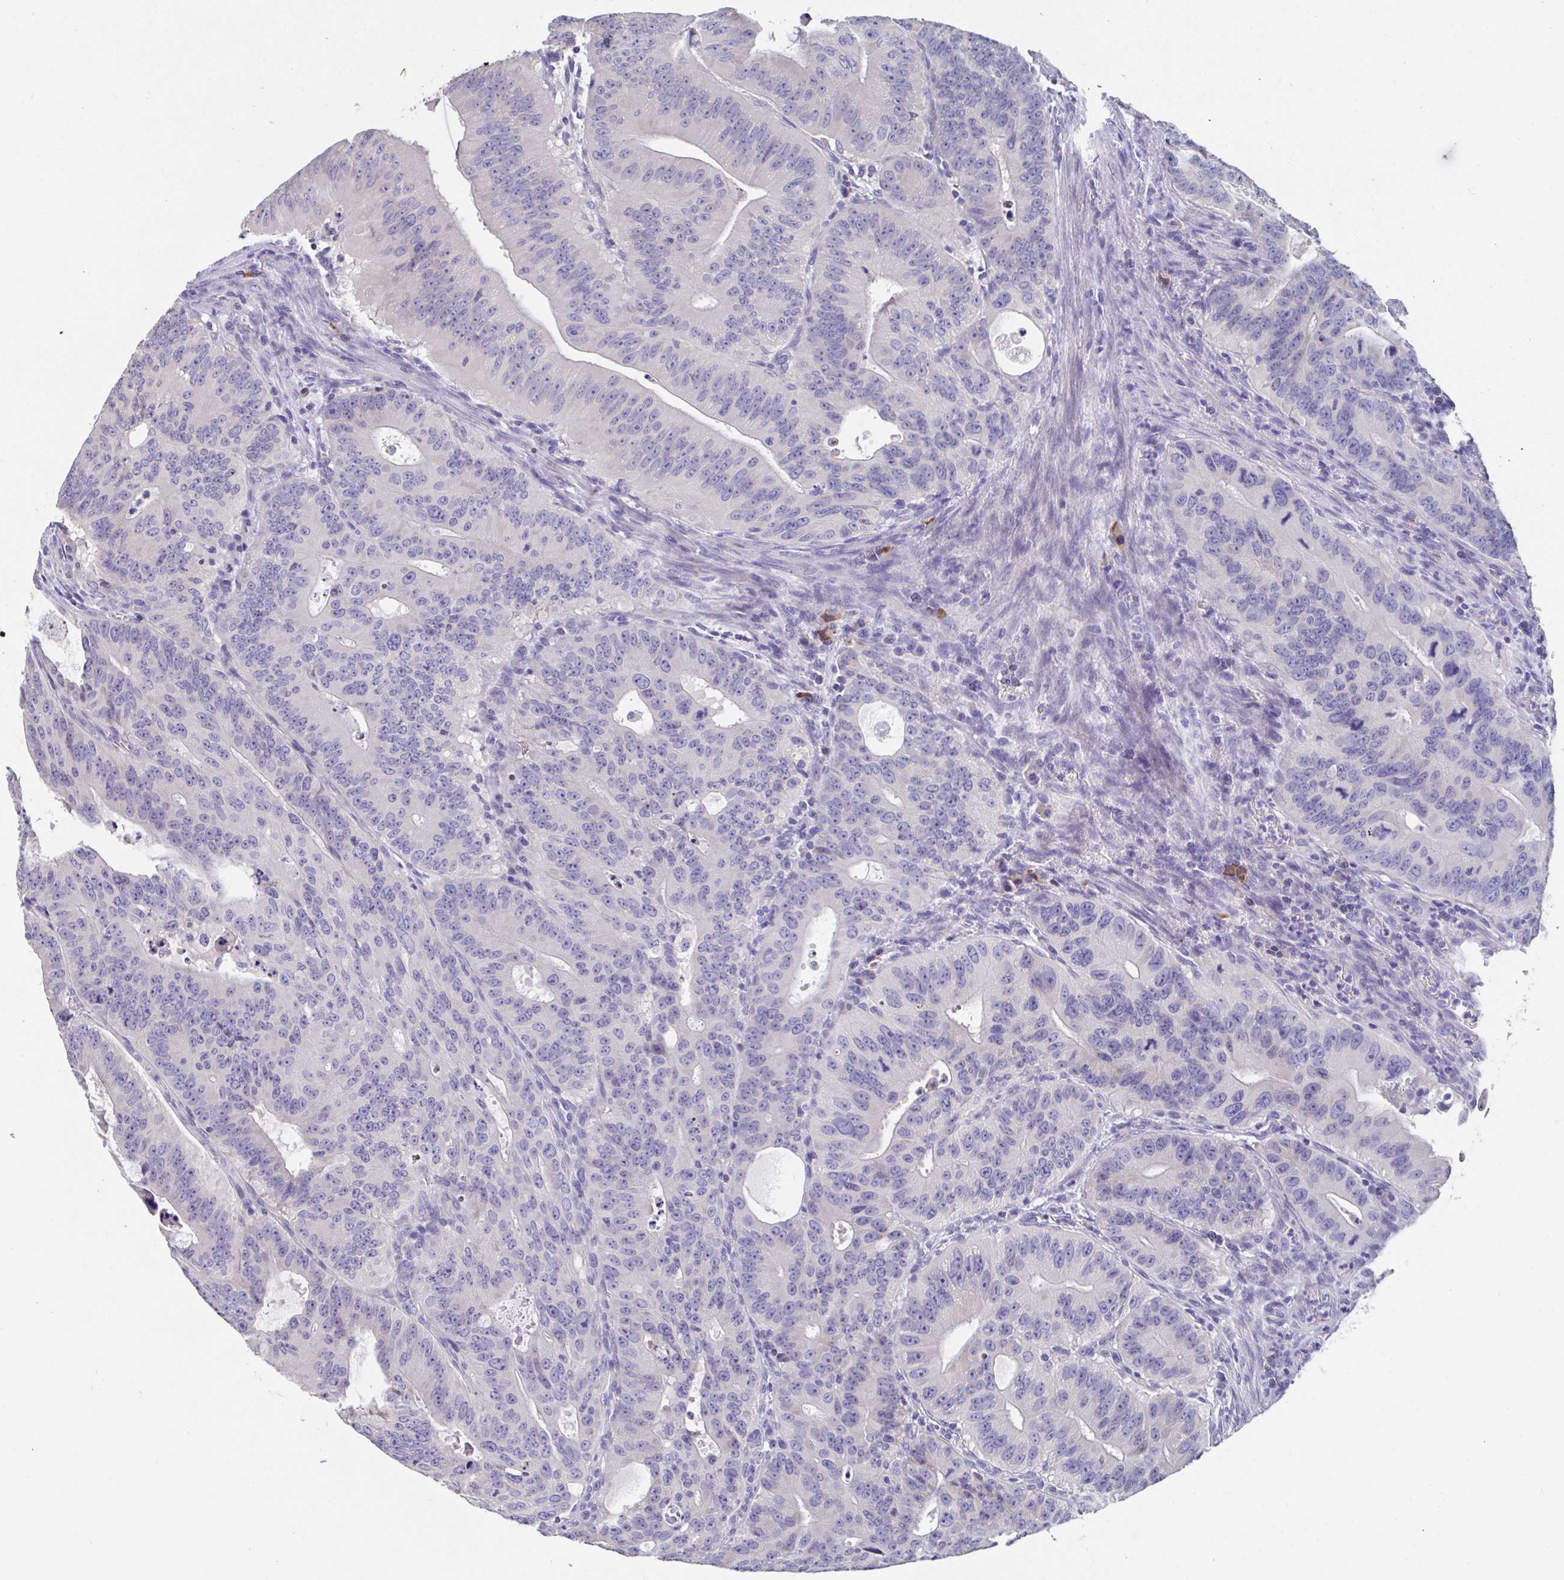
{"staining": {"intensity": "negative", "quantity": "none", "location": "none"}, "tissue": "colorectal cancer", "cell_type": "Tumor cells", "image_type": "cancer", "snomed": [{"axis": "morphology", "description": "Adenocarcinoma, NOS"}, {"axis": "topography", "description": "Colon"}], "caption": "The histopathology image shows no staining of tumor cells in adenocarcinoma (colorectal).", "gene": "LRRC58", "patient": {"sex": "male", "age": 62}}